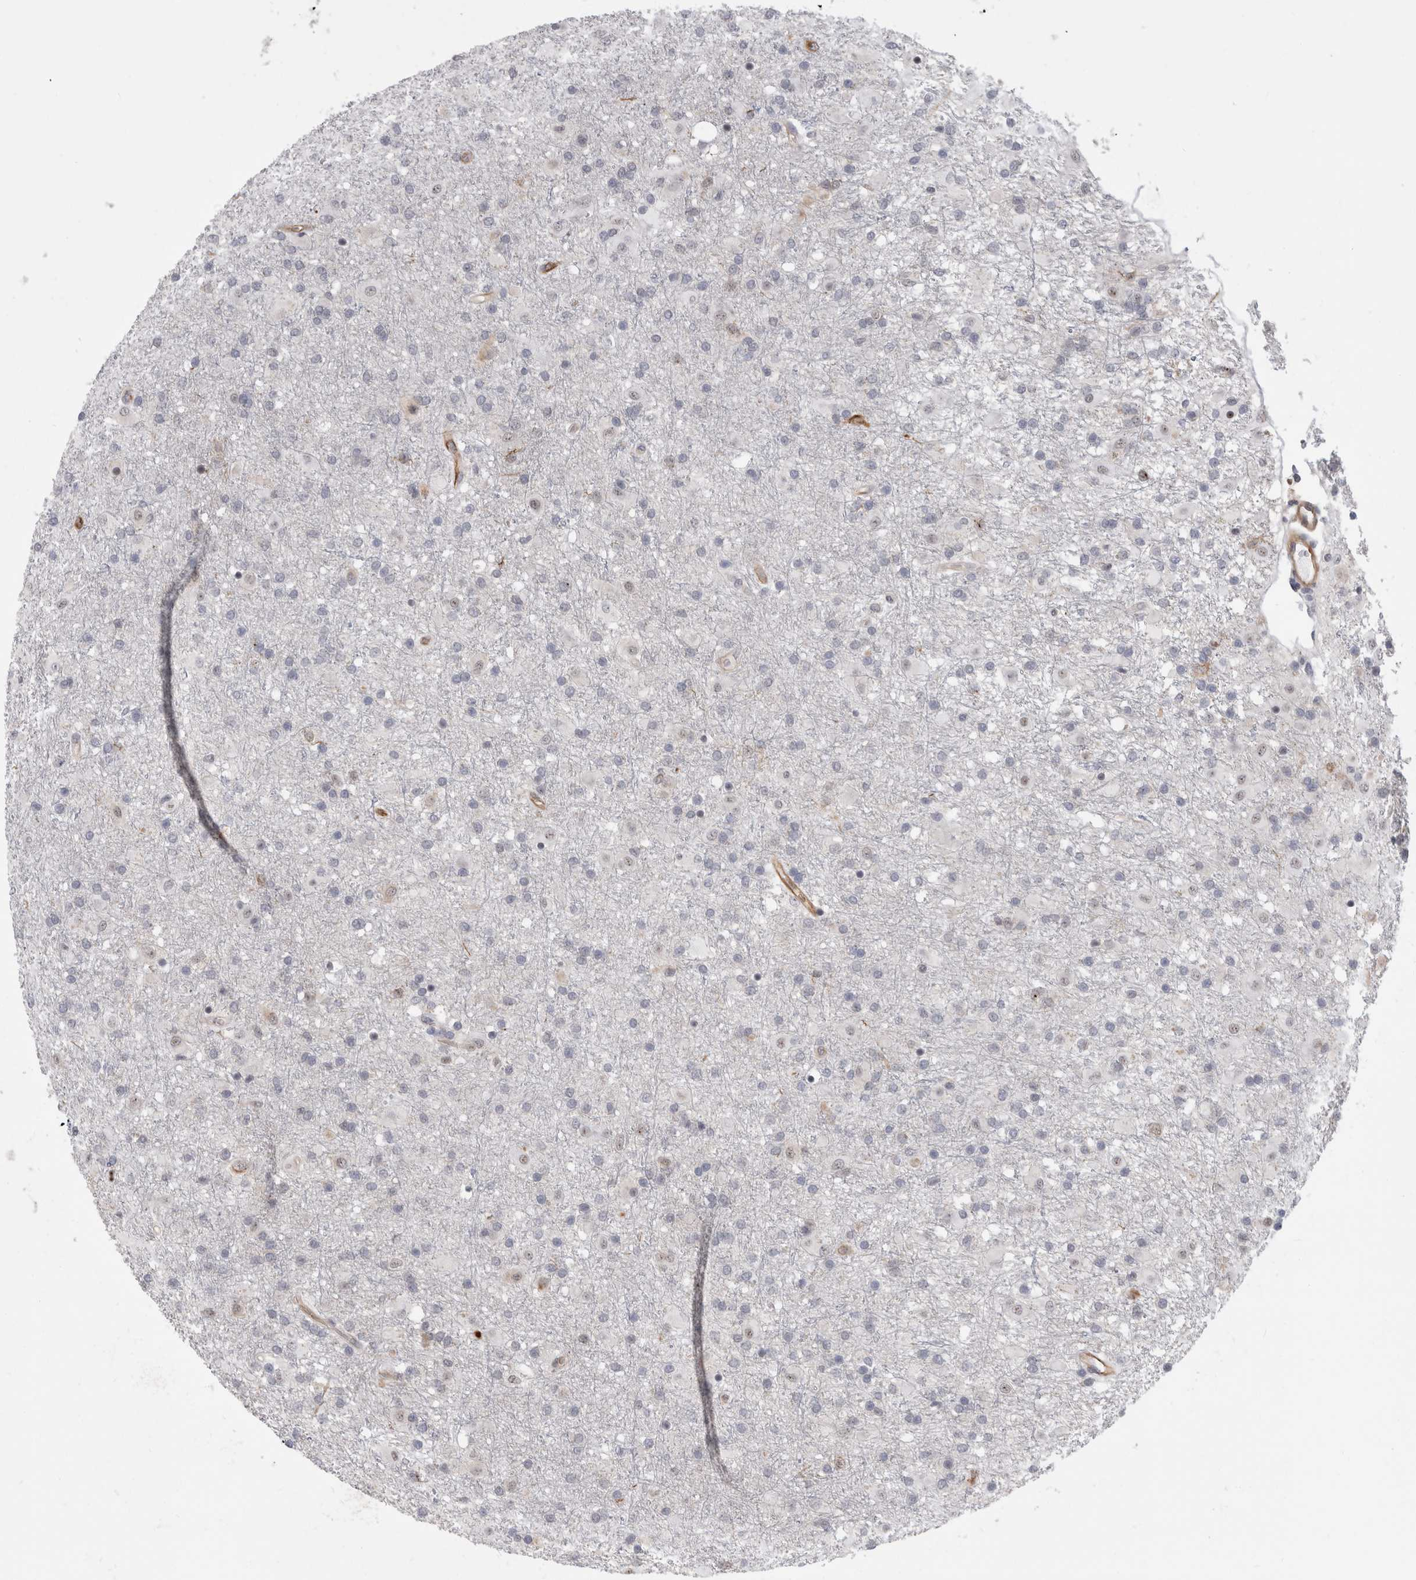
{"staining": {"intensity": "negative", "quantity": "none", "location": "none"}, "tissue": "glioma", "cell_type": "Tumor cells", "image_type": "cancer", "snomed": [{"axis": "morphology", "description": "Glioma, malignant, Low grade"}, {"axis": "topography", "description": "Brain"}], "caption": "Image shows no protein staining in tumor cells of glioma tissue.", "gene": "FAM83H", "patient": {"sex": "male", "age": 65}}